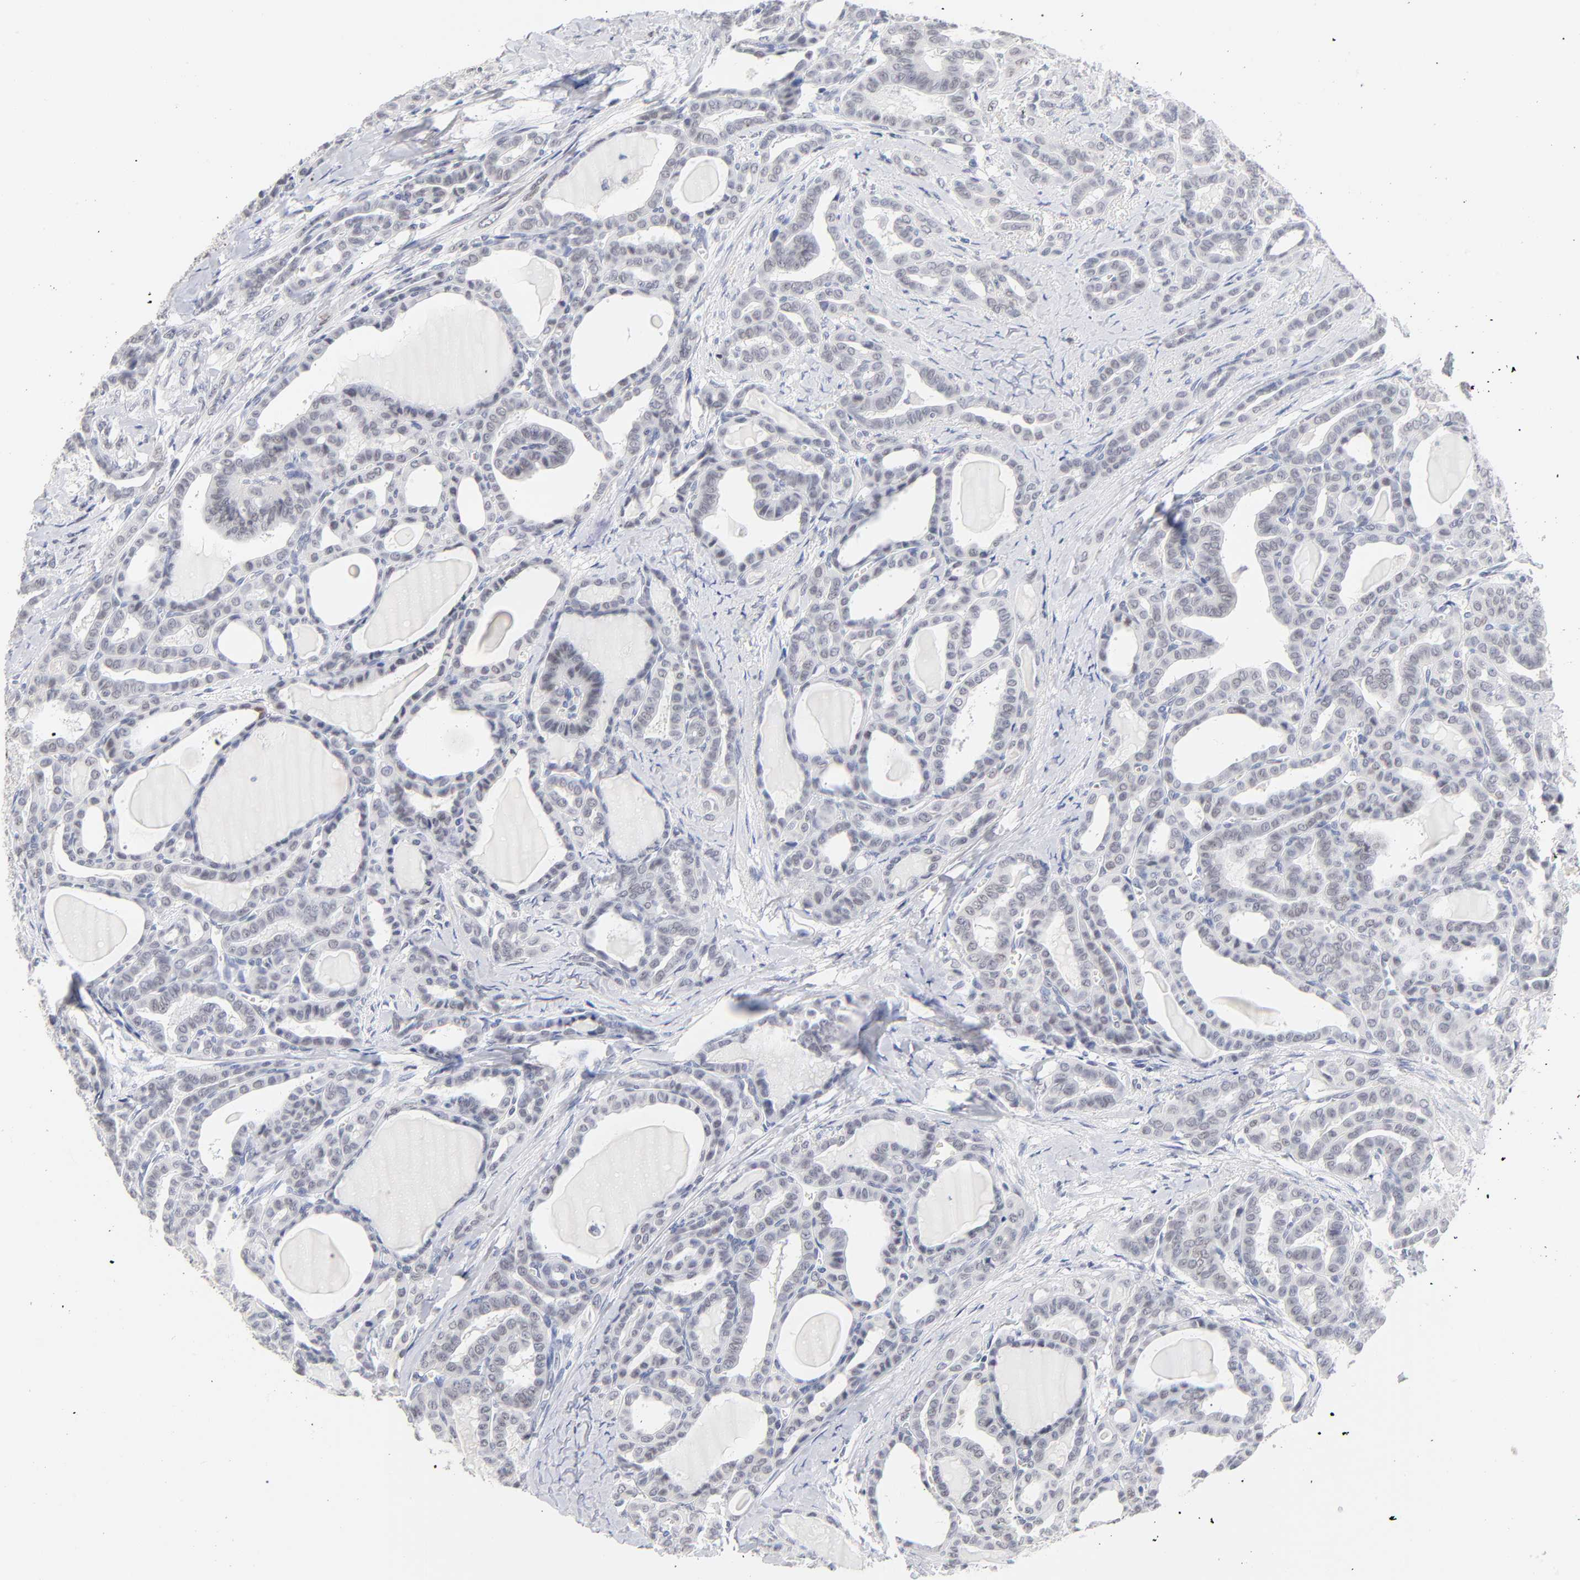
{"staining": {"intensity": "weak", "quantity": "<25%", "location": "nuclear"}, "tissue": "thyroid cancer", "cell_type": "Tumor cells", "image_type": "cancer", "snomed": [{"axis": "morphology", "description": "Carcinoma, NOS"}, {"axis": "topography", "description": "Thyroid gland"}], "caption": "Tumor cells show no significant protein expression in thyroid cancer (carcinoma).", "gene": "ORC2", "patient": {"sex": "female", "age": 91}}